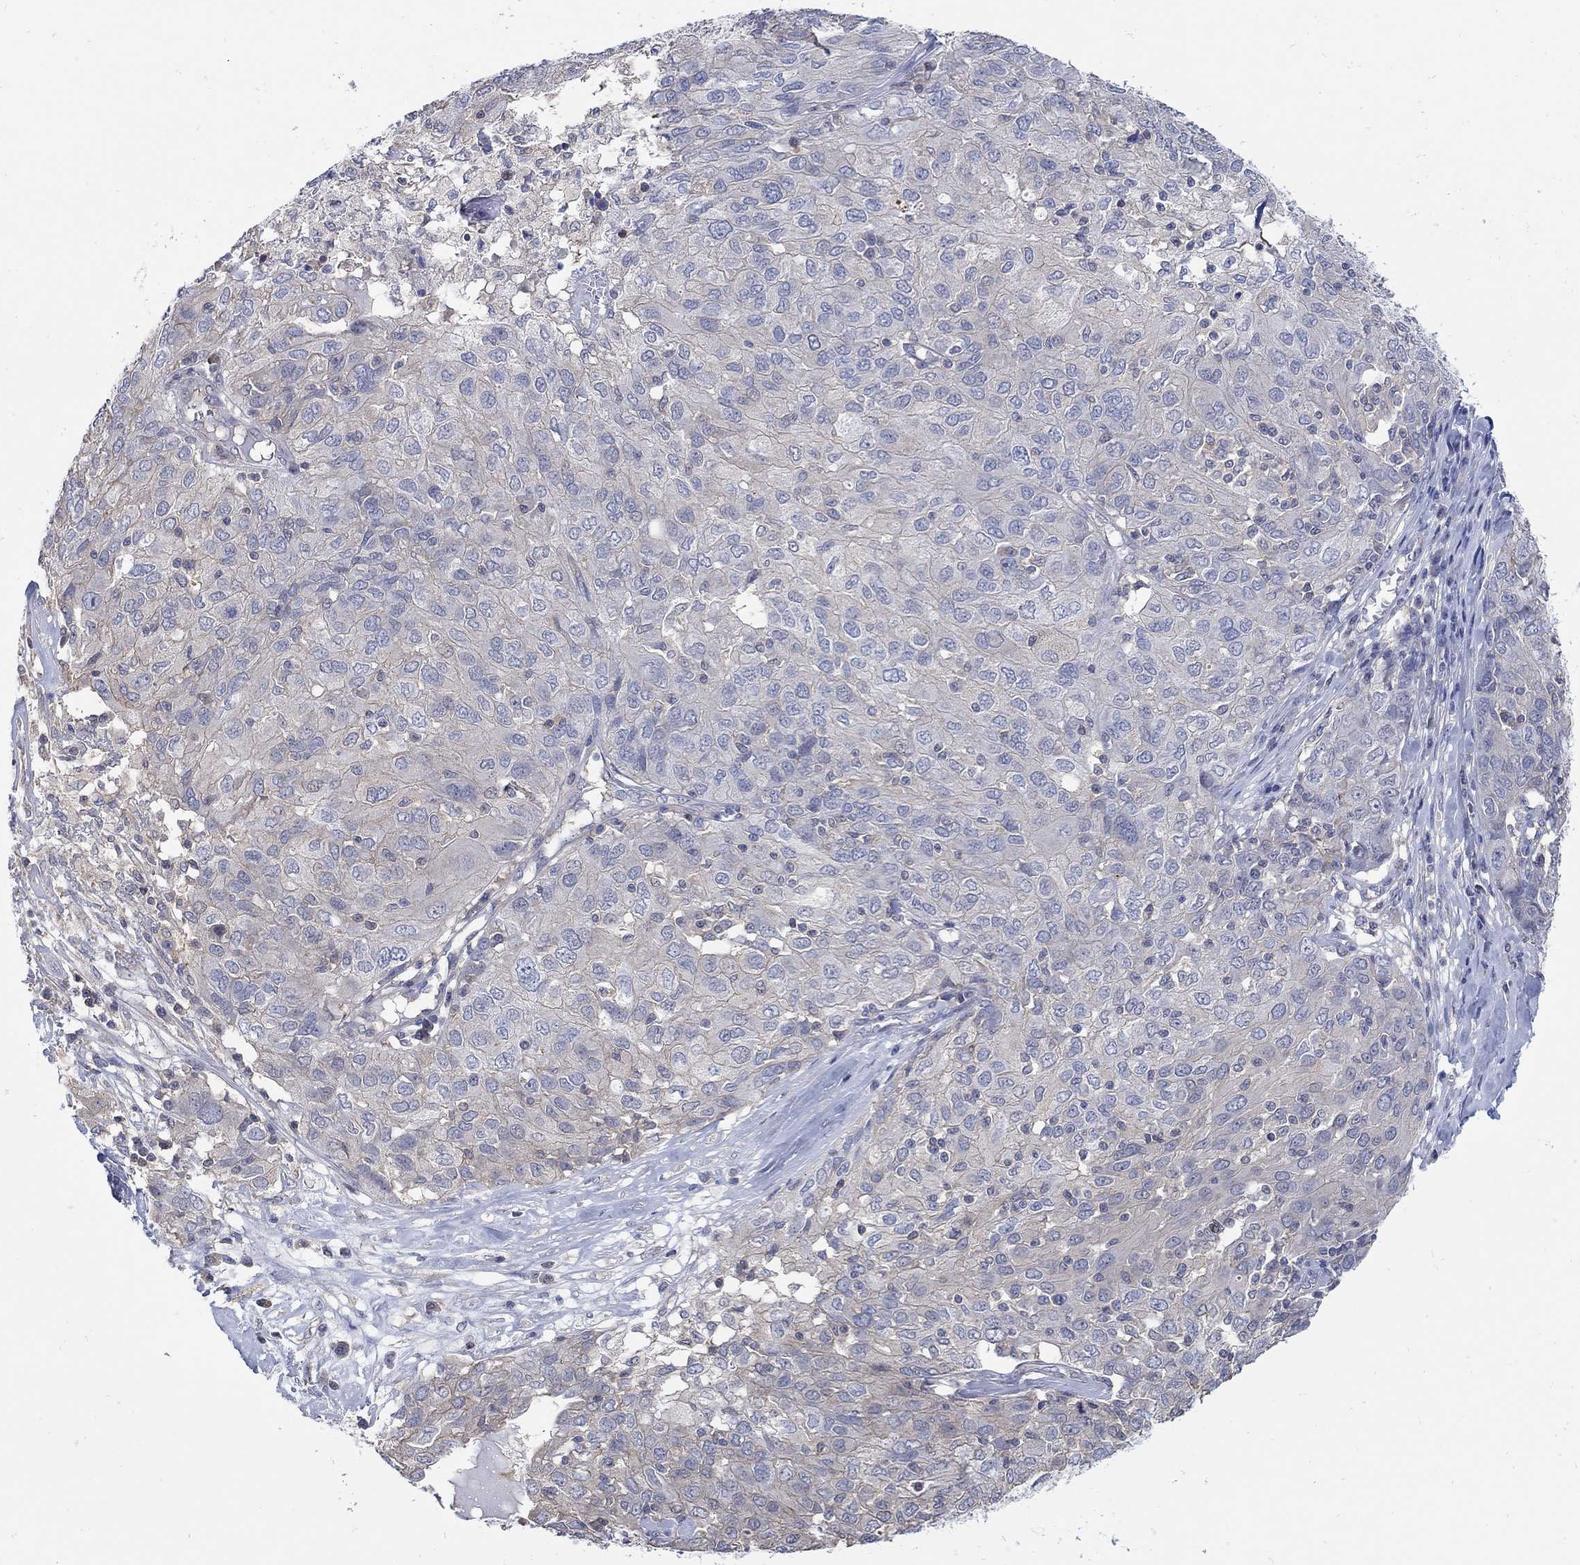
{"staining": {"intensity": "negative", "quantity": "none", "location": "none"}, "tissue": "ovarian cancer", "cell_type": "Tumor cells", "image_type": "cancer", "snomed": [{"axis": "morphology", "description": "Carcinoma, endometroid"}, {"axis": "topography", "description": "Ovary"}], "caption": "Tumor cells are negative for brown protein staining in ovarian cancer (endometroid carcinoma). The staining is performed using DAB brown chromogen with nuclei counter-stained in using hematoxylin.", "gene": "TEKT3", "patient": {"sex": "female", "age": 50}}